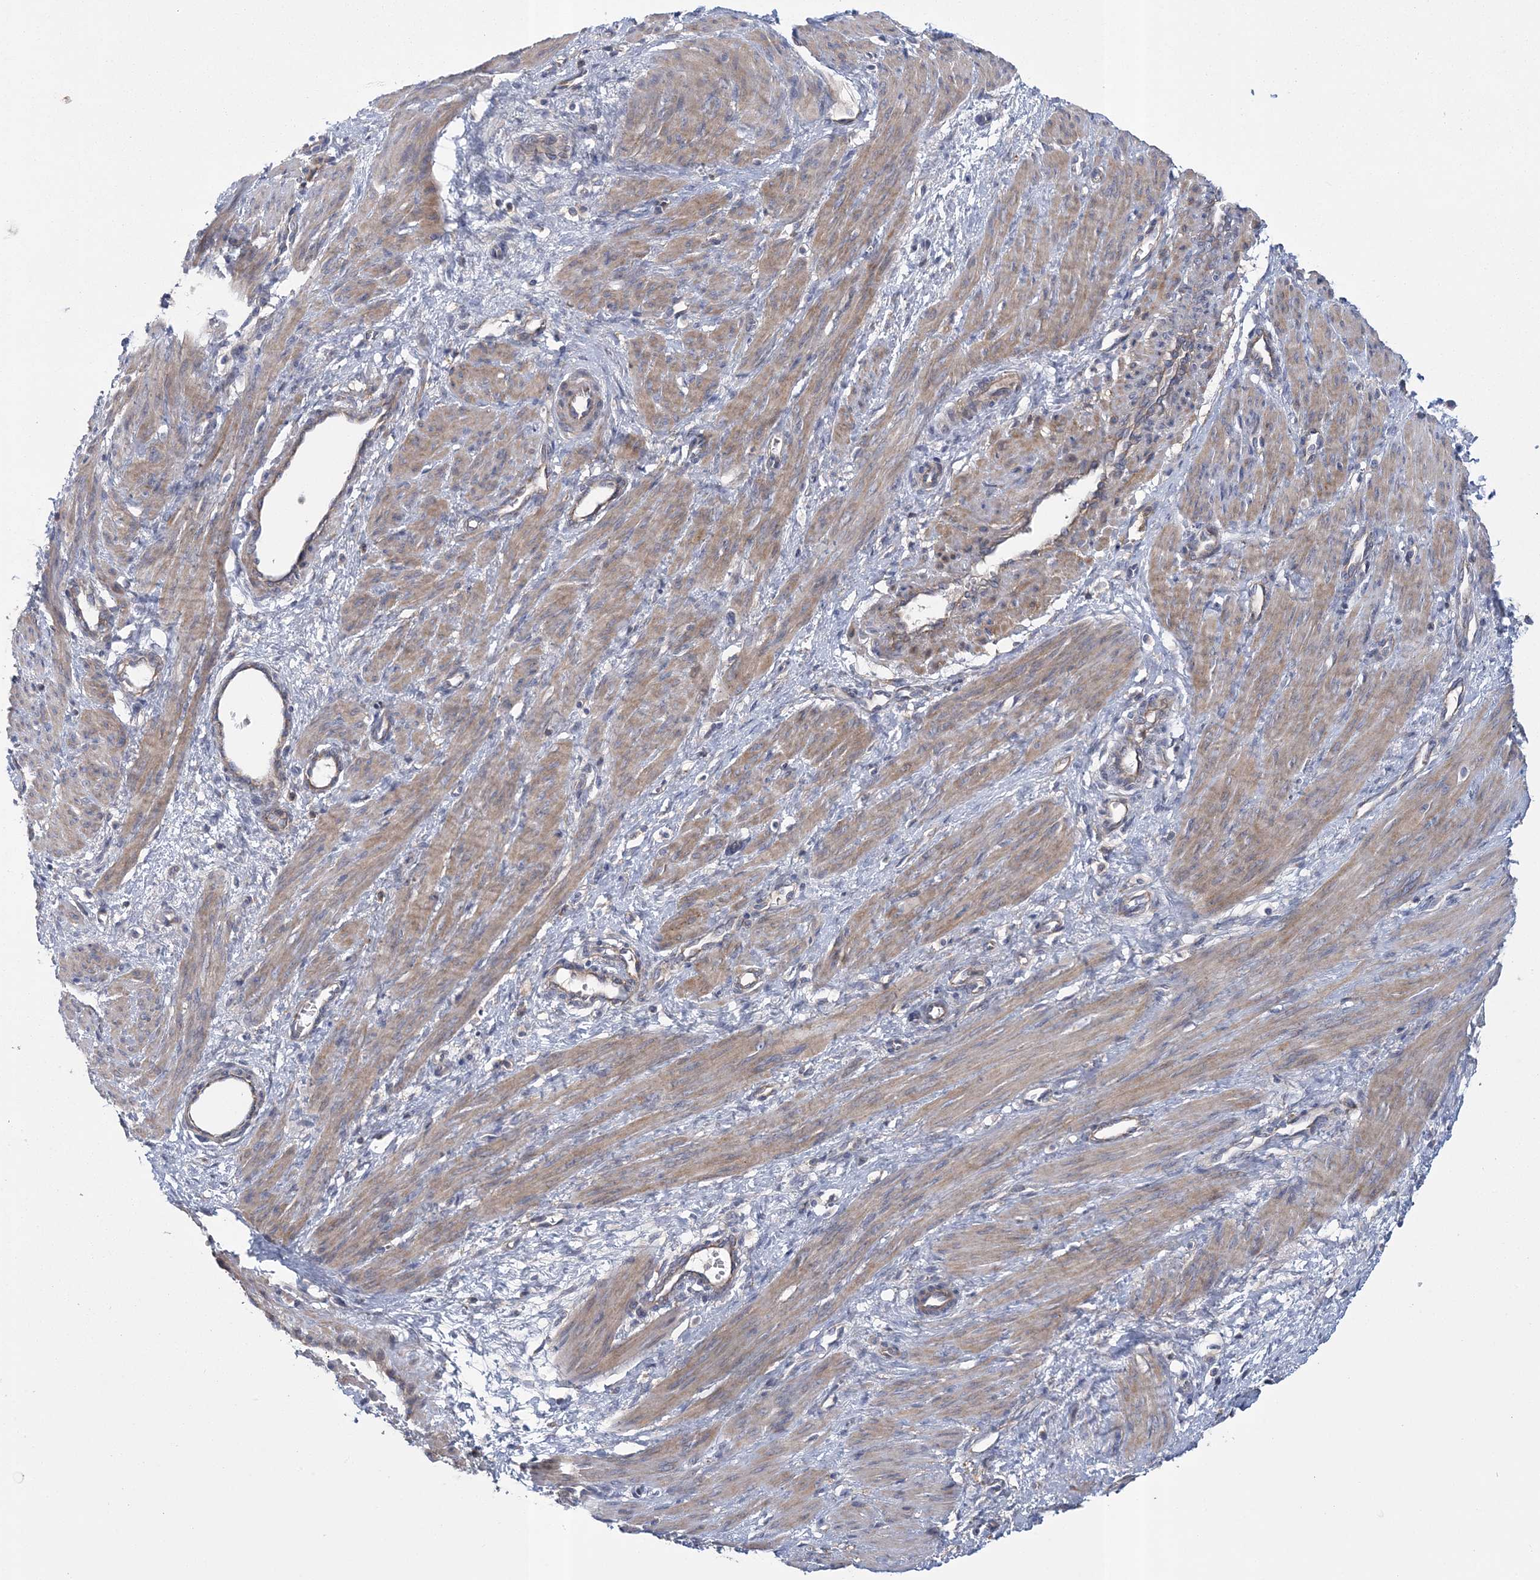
{"staining": {"intensity": "moderate", "quantity": "25%-75%", "location": "cytoplasmic/membranous"}, "tissue": "smooth muscle", "cell_type": "Smooth muscle cells", "image_type": "normal", "snomed": [{"axis": "morphology", "description": "Normal tissue, NOS"}, {"axis": "topography", "description": "Endometrium"}], "caption": "Immunohistochemistry (IHC) micrograph of normal human smooth muscle stained for a protein (brown), which shows medium levels of moderate cytoplasmic/membranous positivity in about 25%-75% of smooth muscle cells.", "gene": "ARSJ", "patient": {"sex": "female", "age": 33}}